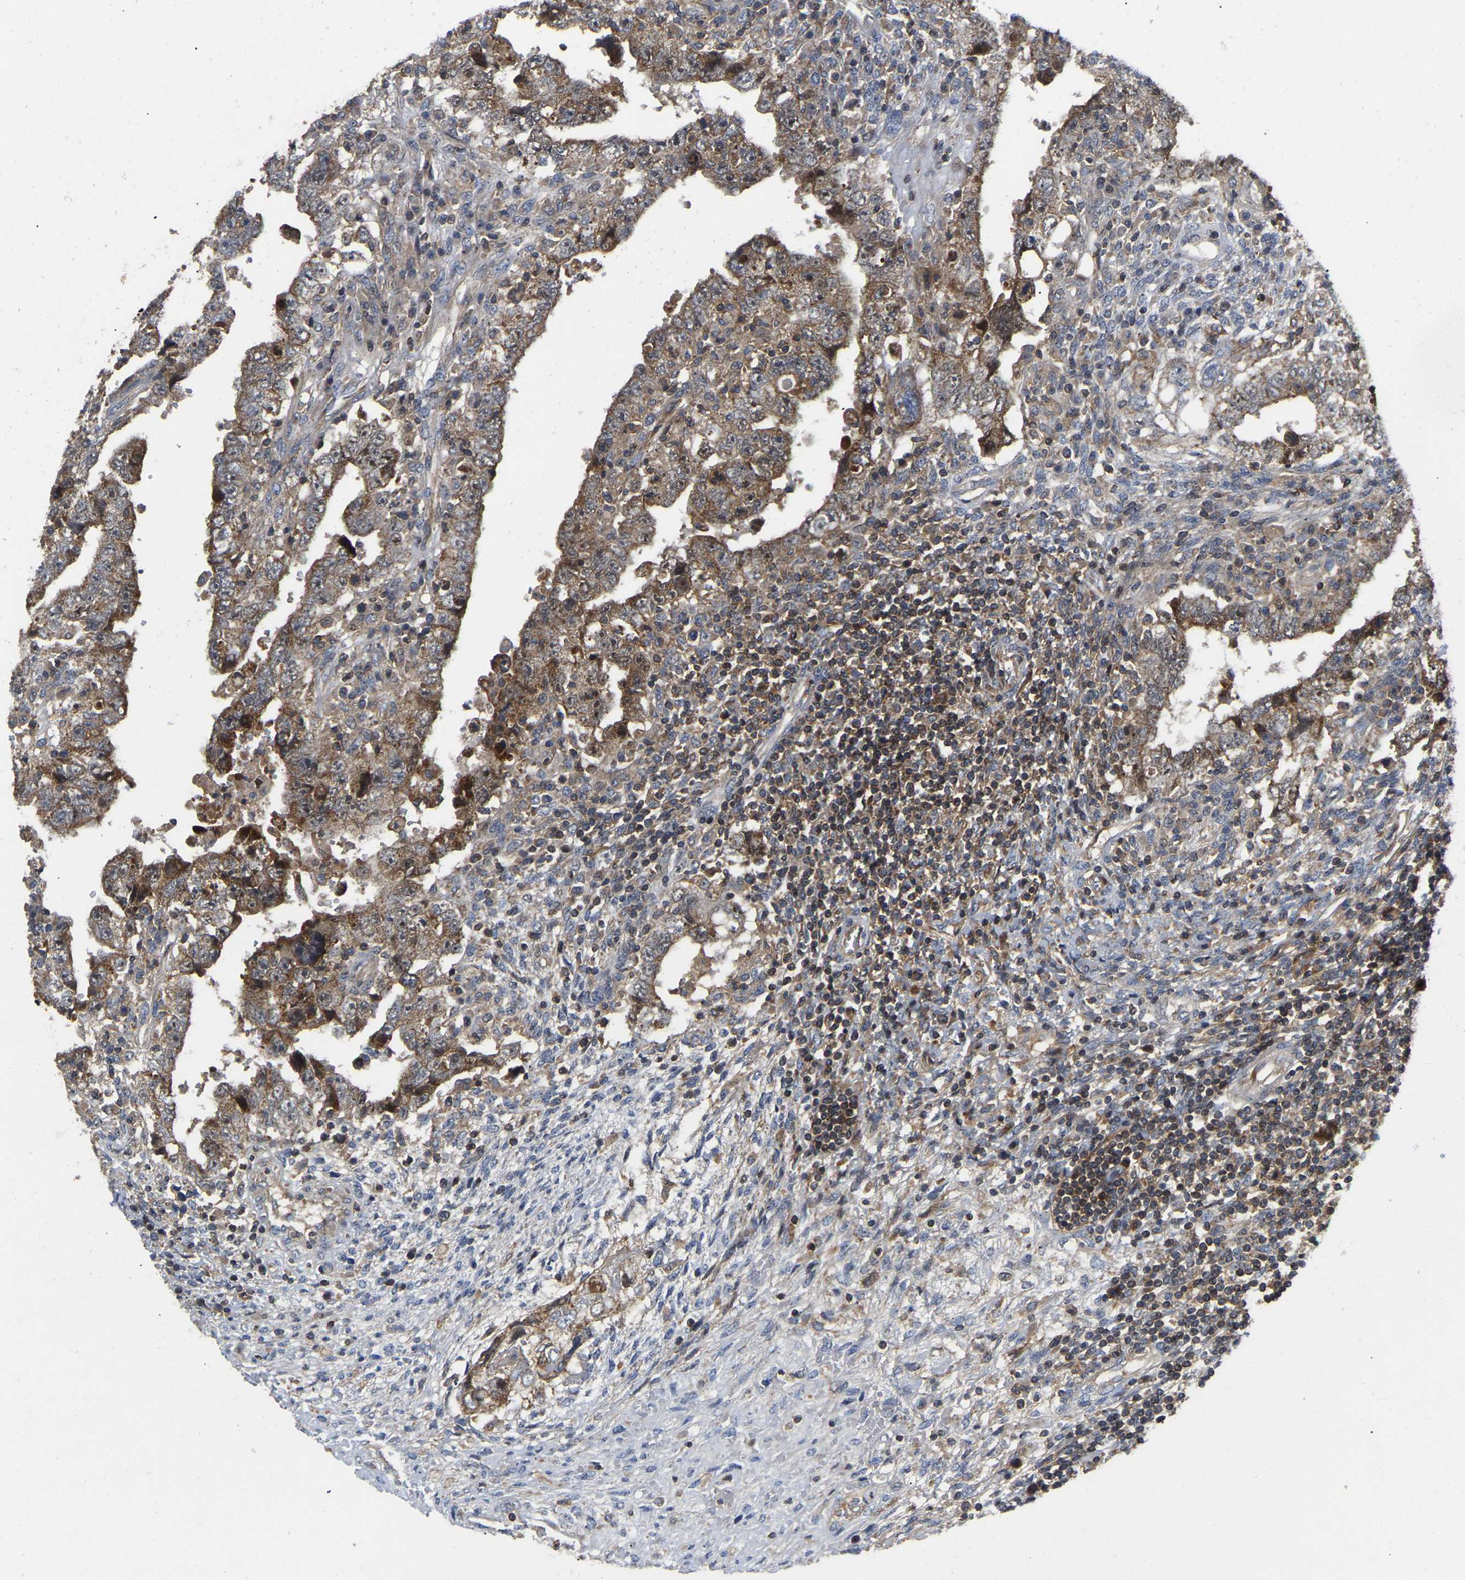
{"staining": {"intensity": "moderate", "quantity": ">75%", "location": "cytoplasmic/membranous"}, "tissue": "testis cancer", "cell_type": "Tumor cells", "image_type": "cancer", "snomed": [{"axis": "morphology", "description": "Carcinoma, Embryonal, NOS"}, {"axis": "topography", "description": "Testis"}], "caption": "There is medium levels of moderate cytoplasmic/membranous expression in tumor cells of testis embryonal carcinoma, as demonstrated by immunohistochemical staining (brown color).", "gene": "PRDM14", "patient": {"sex": "male", "age": 26}}